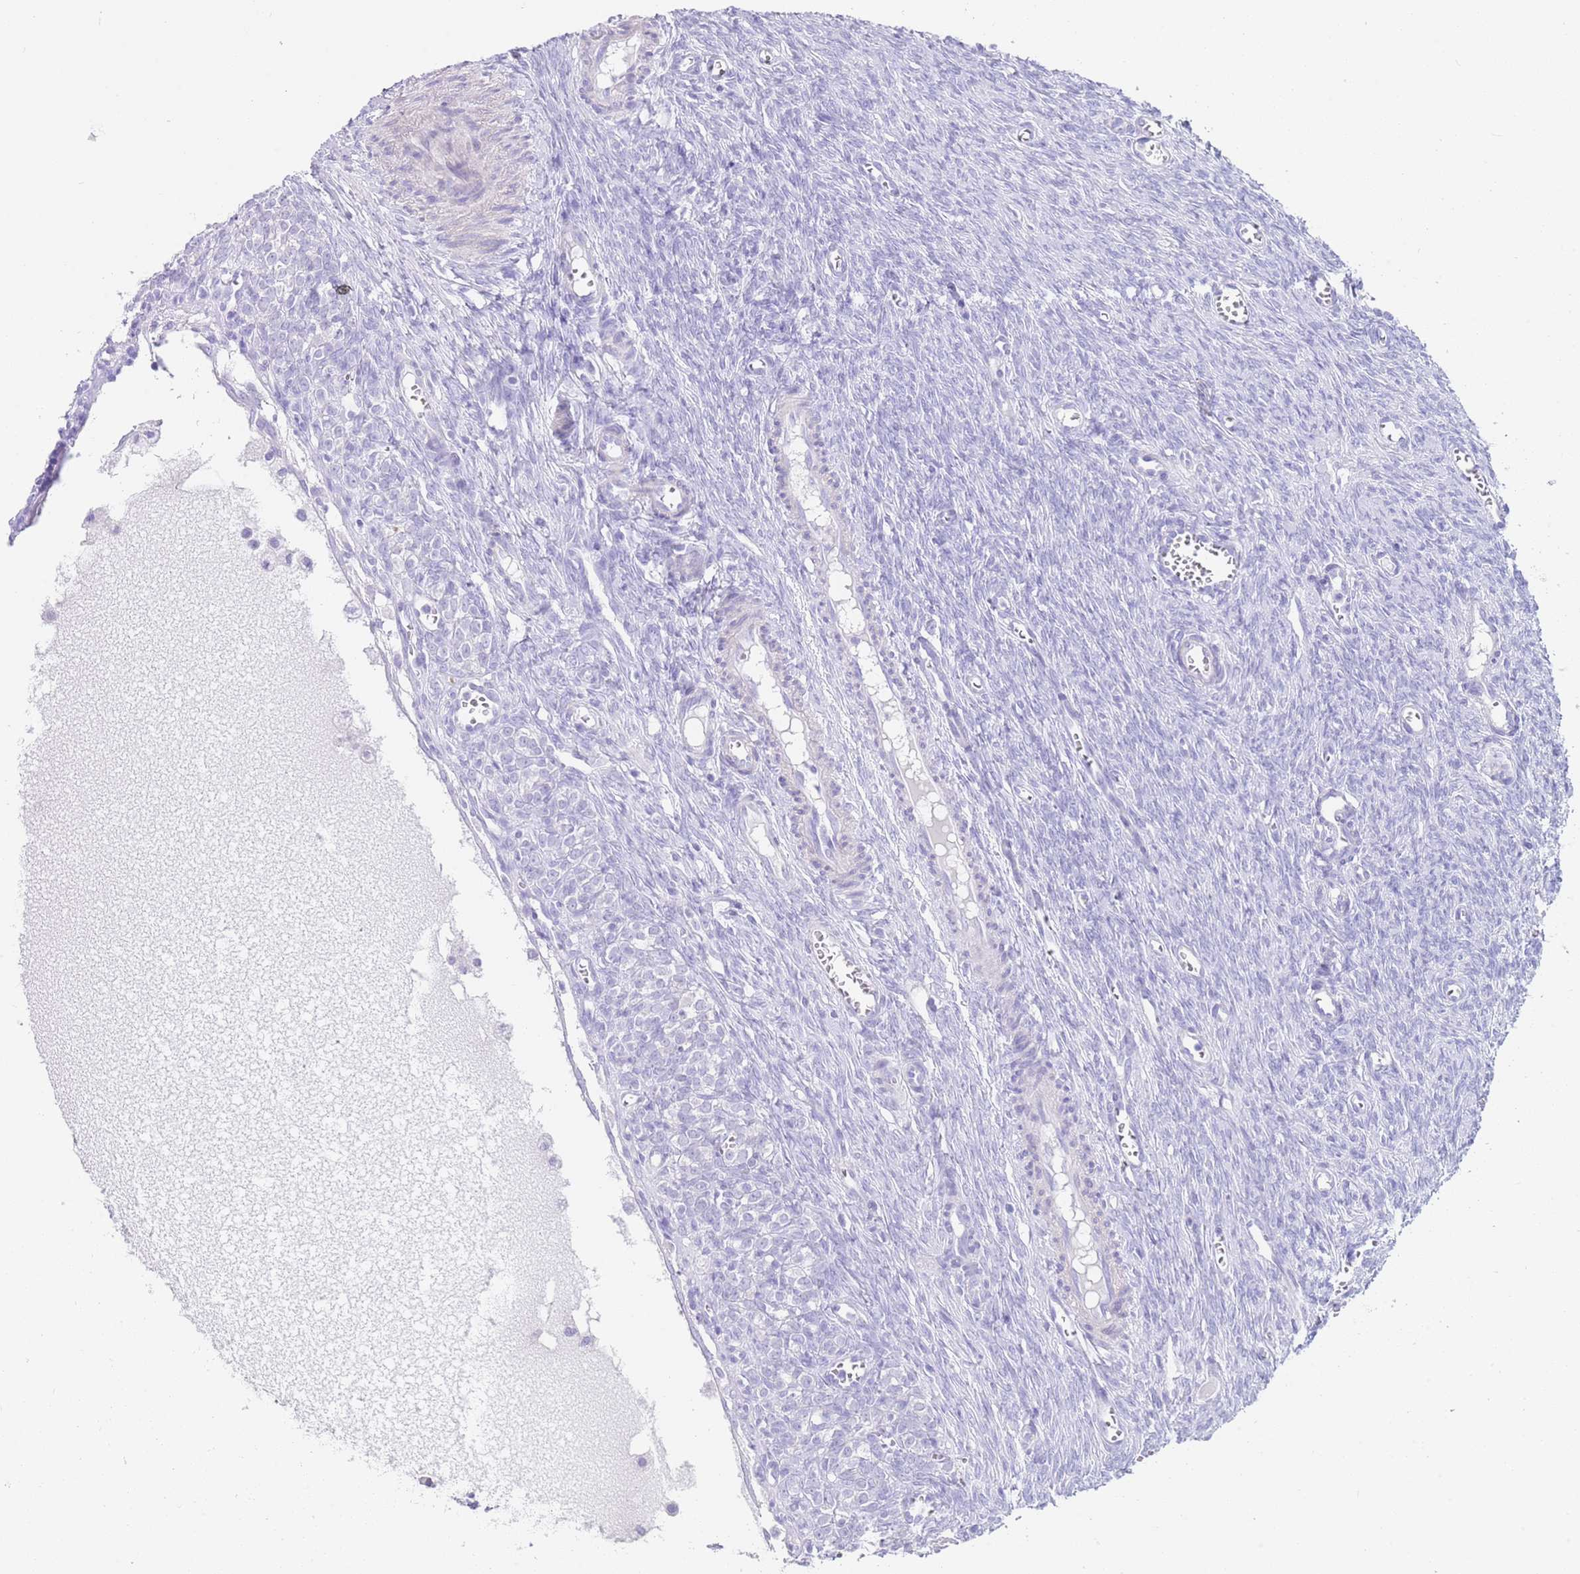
{"staining": {"intensity": "negative", "quantity": "none", "location": "none"}, "tissue": "ovary", "cell_type": "Follicle cells", "image_type": "normal", "snomed": [{"axis": "morphology", "description": "Normal tissue, NOS"}, {"axis": "topography", "description": "Ovary"}], "caption": "IHC of benign ovary shows no expression in follicle cells. (Stains: DAB immunohistochemistry with hematoxylin counter stain, Microscopy: brightfield microscopy at high magnification).", "gene": "CPXM2", "patient": {"sex": "female", "age": 44}}